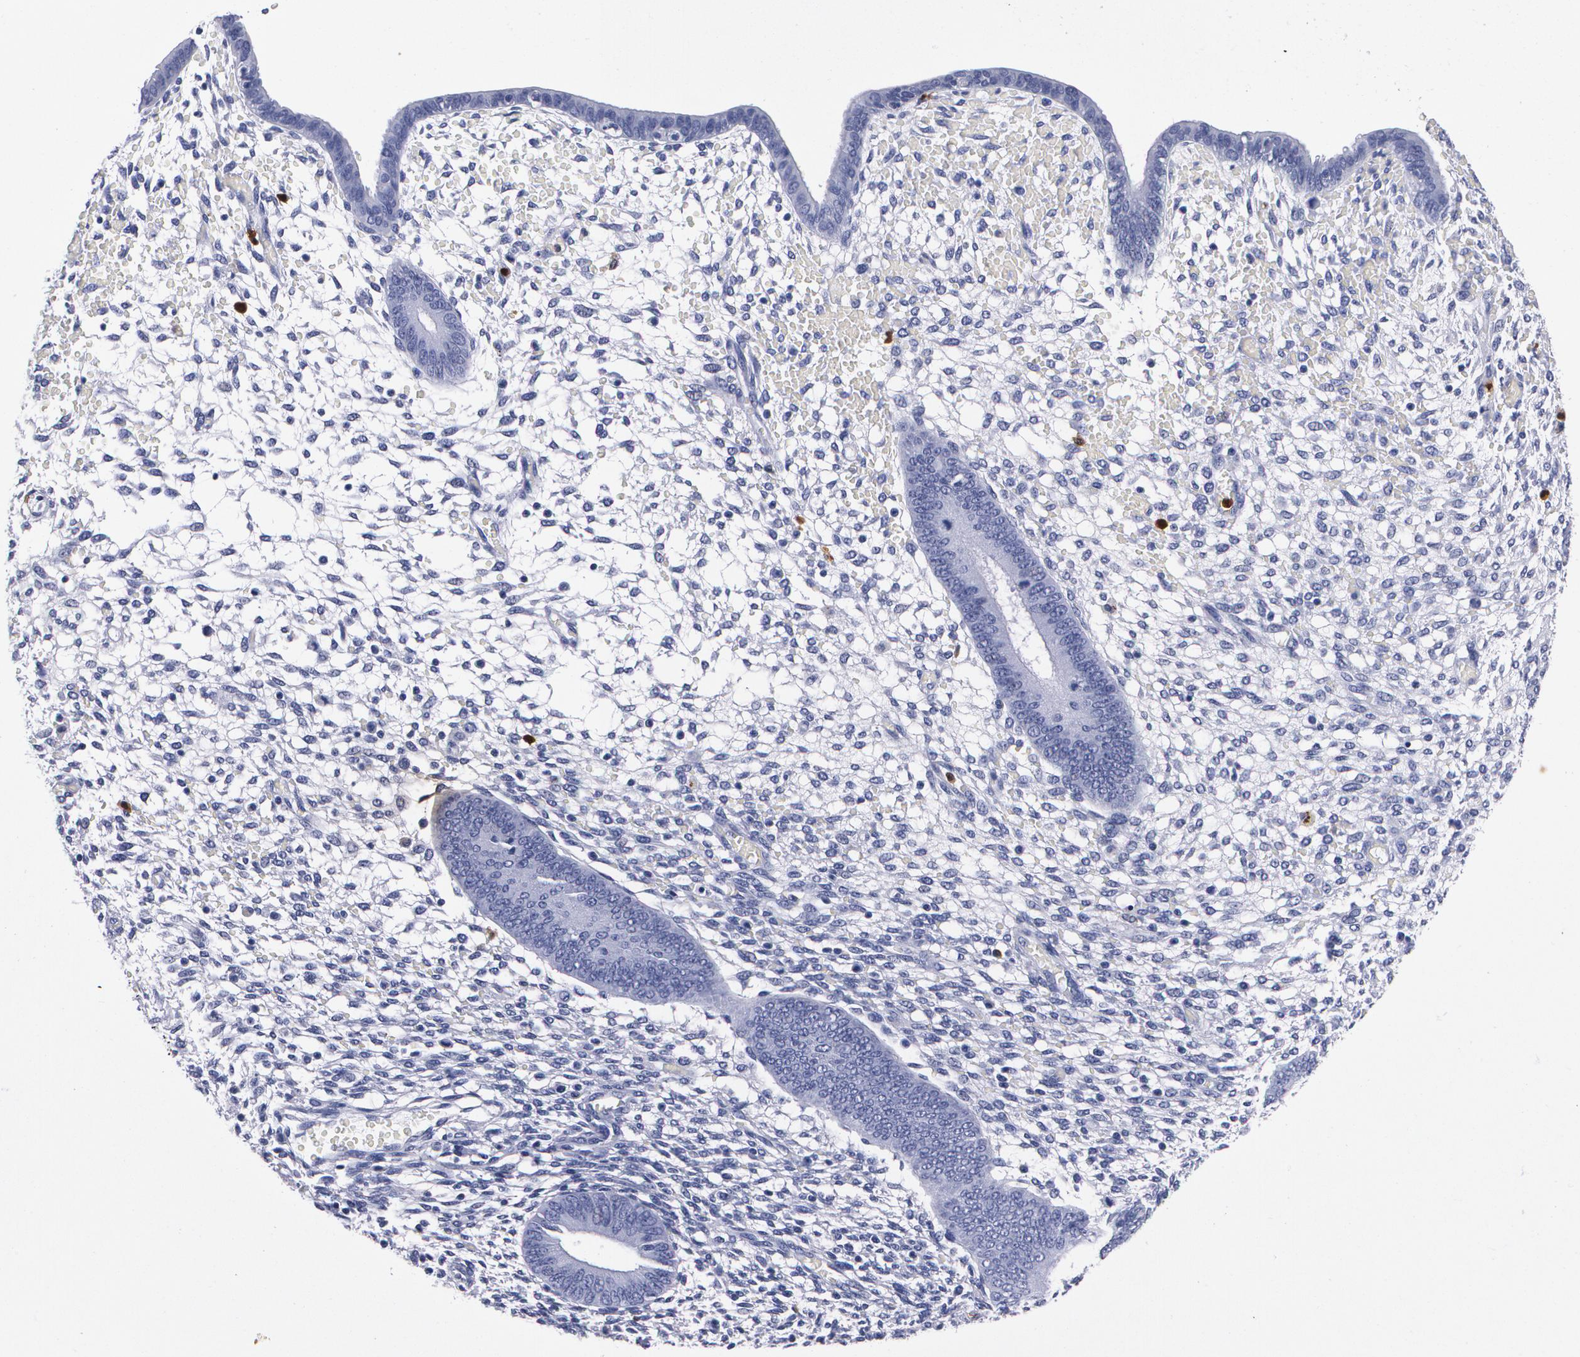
{"staining": {"intensity": "negative", "quantity": "none", "location": "none"}, "tissue": "endometrium", "cell_type": "Cells in endometrial stroma", "image_type": "normal", "snomed": [{"axis": "morphology", "description": "Normal tissue, NOS"}, {"axis": "topography", "description": "Endometrium"}], "caption": "Immunohistochemistry of unremarkable human endometrium shows no positivity in cells in endometrial stroma.", "gene": "S100A8", "patient": {"sex": "female", "age": 42}}